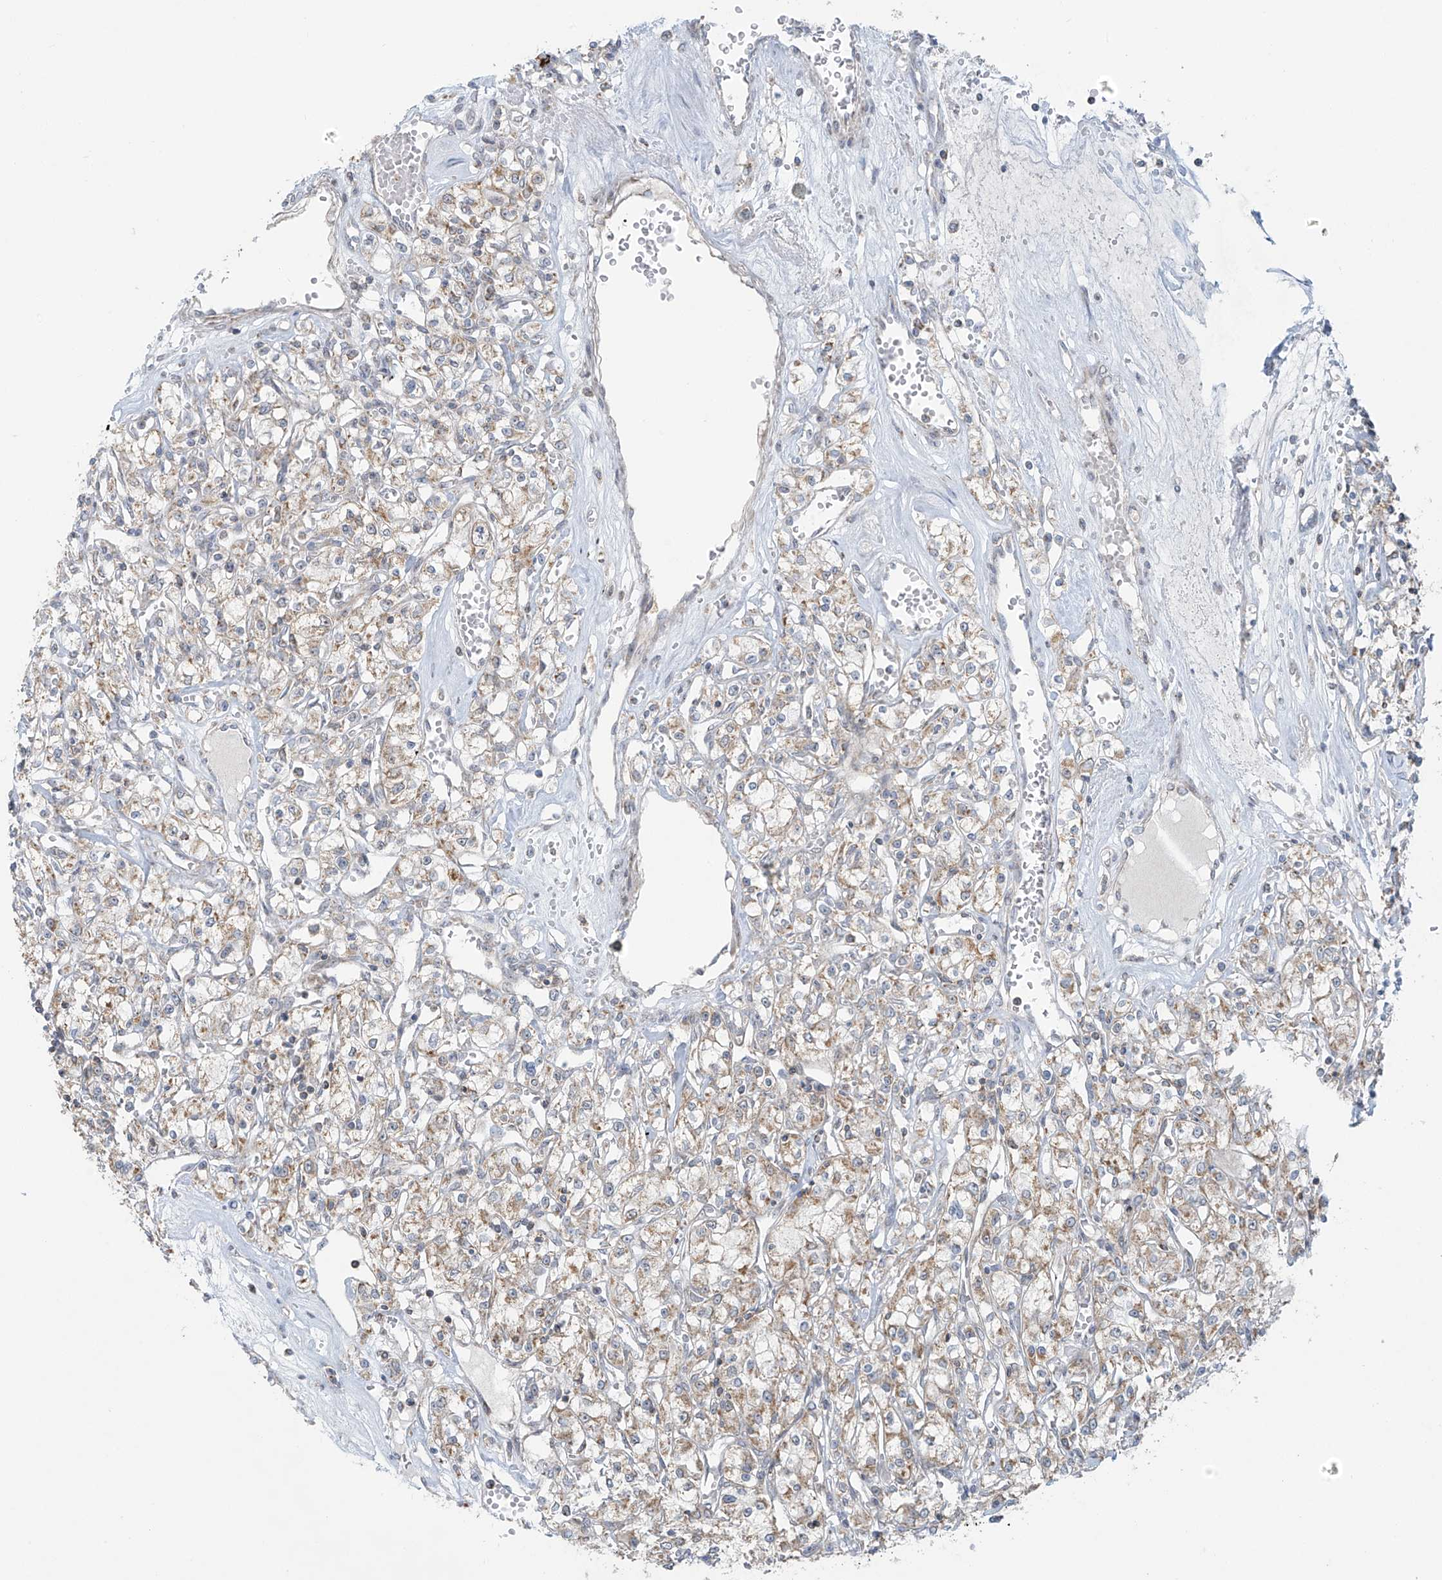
{"staining": {"intensity": "weak", "quantity": "25%-75%", "location": "cytoplasmic/membranous"}, "tissue": "renal cancer", "cell_type": "Tumor cells", "image_type": "cancer", "snomed": [{"axis": "morphology", "description": "Adenocarcinoma, NOS"}, {"axis": "topography", "description": "Kidney"}], "caption": "Immunohistochemistry (IHC) staining of renal cancer, which demonstrates low levels of weak cytoplasmic/membranous expression in approximately 25%-75% of tumor cells indicating weak cytoplasmic/membranous protein staining. The staining was performed using DAB (3,3'-diaminobenzidine) (brown) for protein detection and nuclei were counterstained in hematoxylin (blue).", "gene": "HDDC2", "patient": {"sex": "female", "age": 59}}